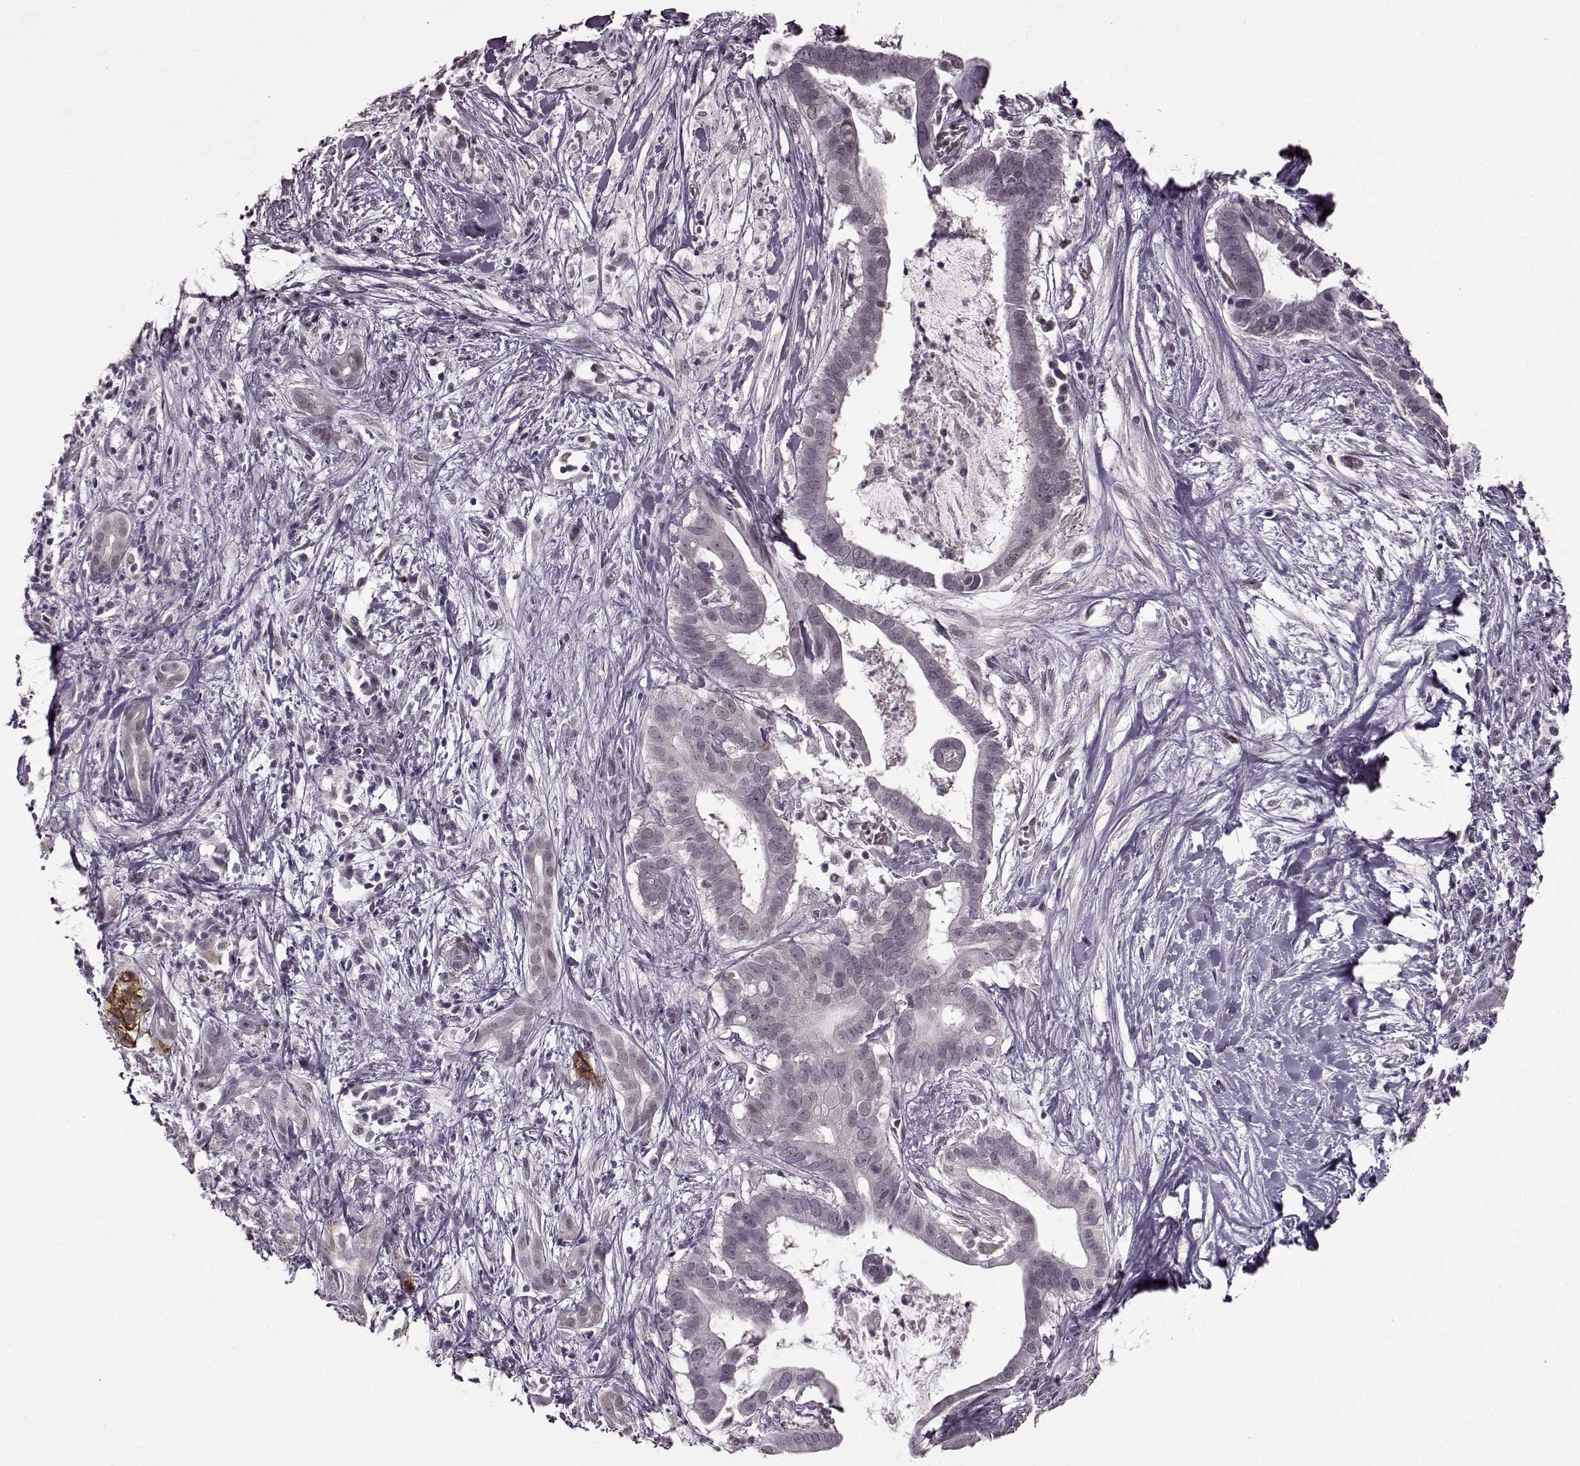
{"staining": {"intensity": "negative", "quantity": "none", "location": "none"}, "tissue": "pancreatic cancer", "cell_type": "Tumor cells", "image_type": "cancer", "snomed": [{"axis": "morphology", "description": "Adenocarcinoma, NOS"}, {"axis": "topography", "description": "Pancreas"}], "caption": "This is a image of IHC staining of pancreatic cancer (adenocarcinoma), which shows no expression in tumor cells.", "gene": "STX1B", "patient": {"sex": "male", "age": 61}}